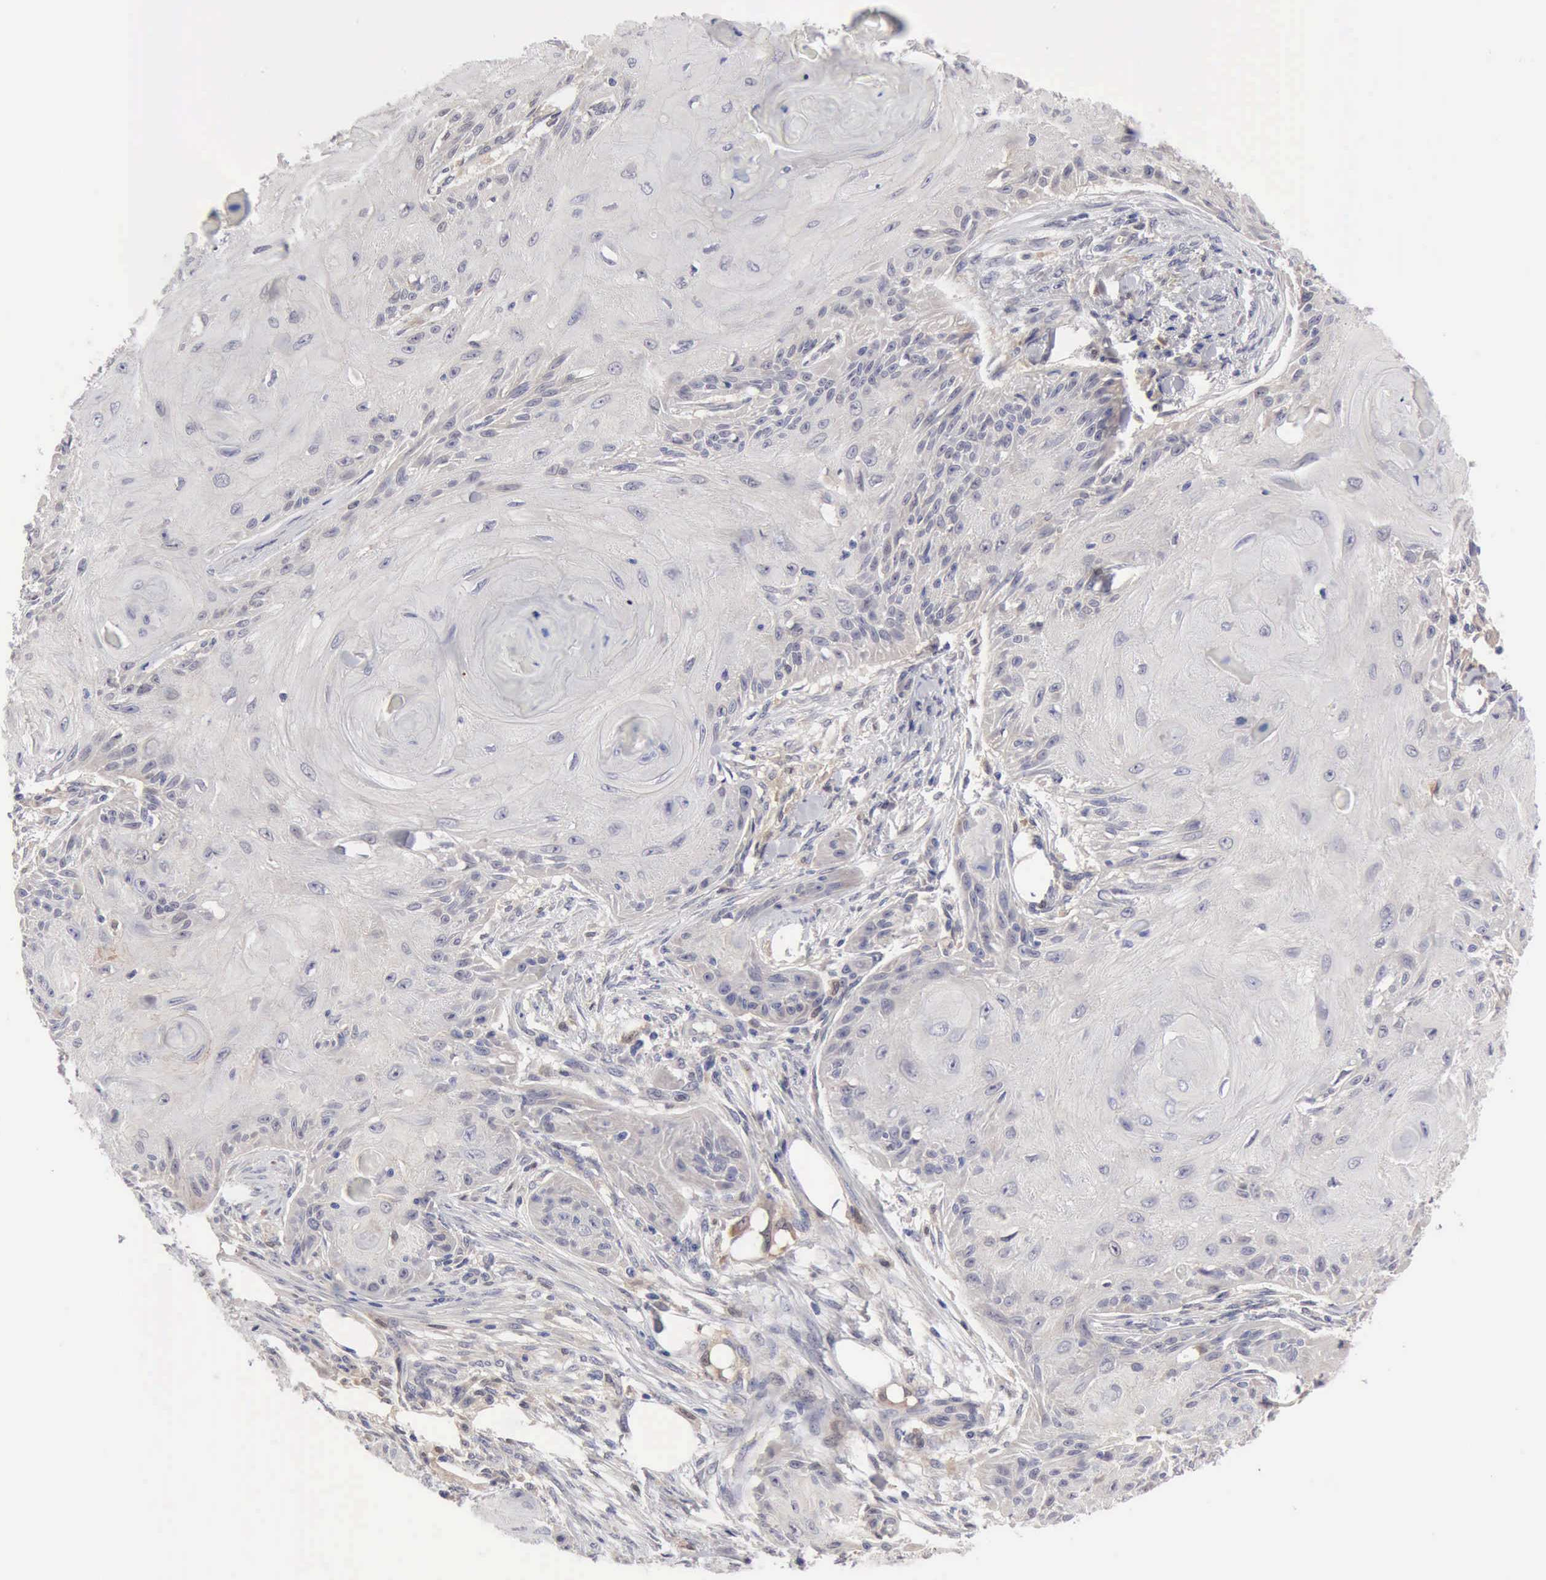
{"staining": {"intensity": "negative", "quantity": "none", "location": "none"}, "tissue": "skin cancer", "cell_type": "Tumor cells", "image_type": "cancer", "snomed": [{"axis": "morphology", "description": "Squamous cell carcinoma, NOS"}, {"axis": "topography", "description": "Skin"}], "caption": "DAB (3,3'-diaminobenzidine) immunohistochemical staining of skin cancer (squamous cell carcinoma) reveals no significant staining in tumor cells.", "gene": "PTGR2", "patient": {"sex": "female", "age": 88}}